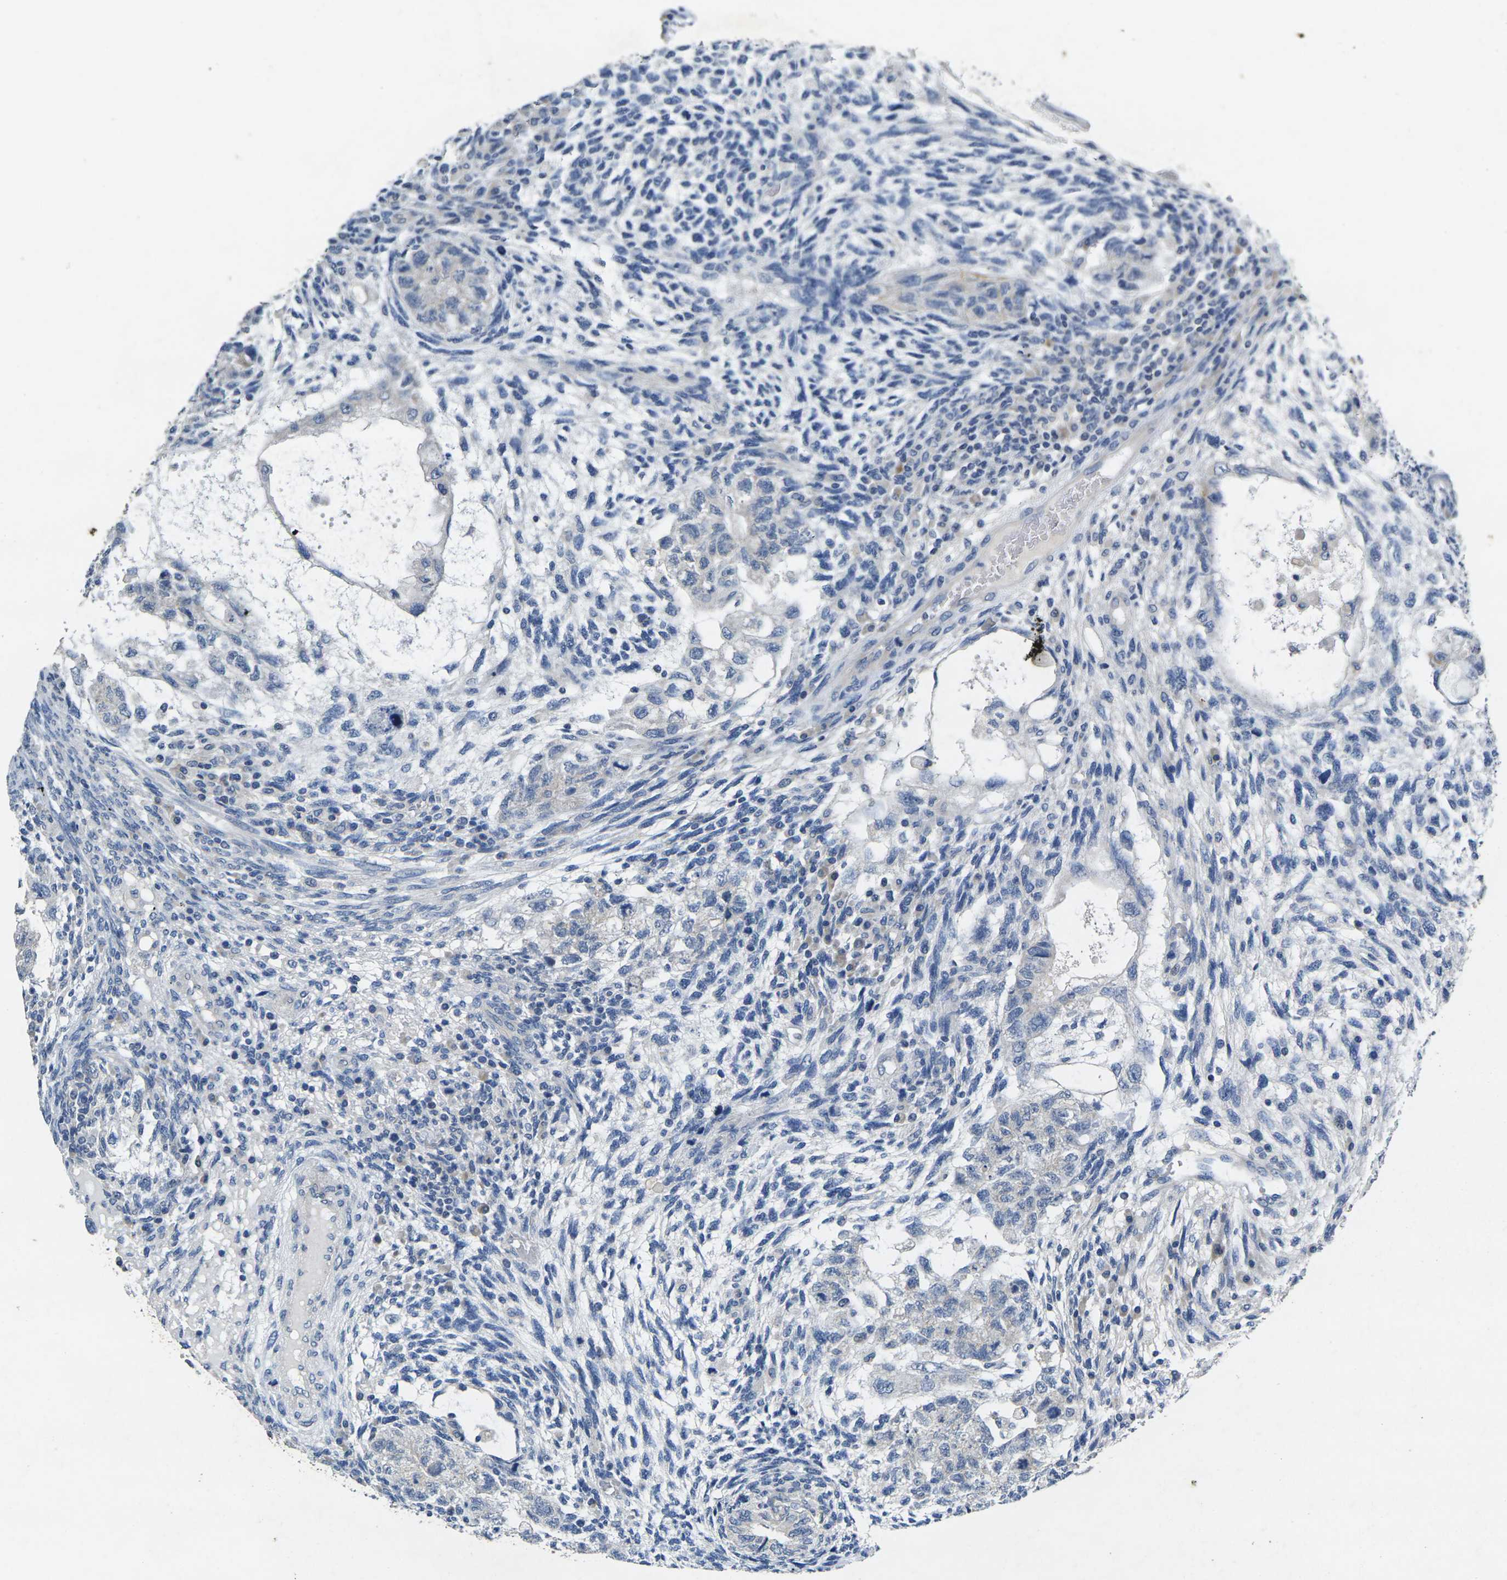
{"staining": {"intensity": "negative", "quantity": "none", "location": "none"}, "tissue": "testis cancer", "cell_type": "Tumor cells", "image_type": "cancer", "snomed": [{"axis": "morphology", "description": "Normal tissue, NOS"}, {"axis": "morphology", "description": "Carcinoma, Embryonal, NOS"}, {"axis": "topography", "description": "Testis"}], "caption": "An immunohistochemistry (IHC) image of testis cancer (embryonal carcinoma) is shown. There is no staining in tumor cells of testis cancer (embryonal carcinoma).", "gene": "NOCT", "patient": {"sex": "male", "age": 36}}